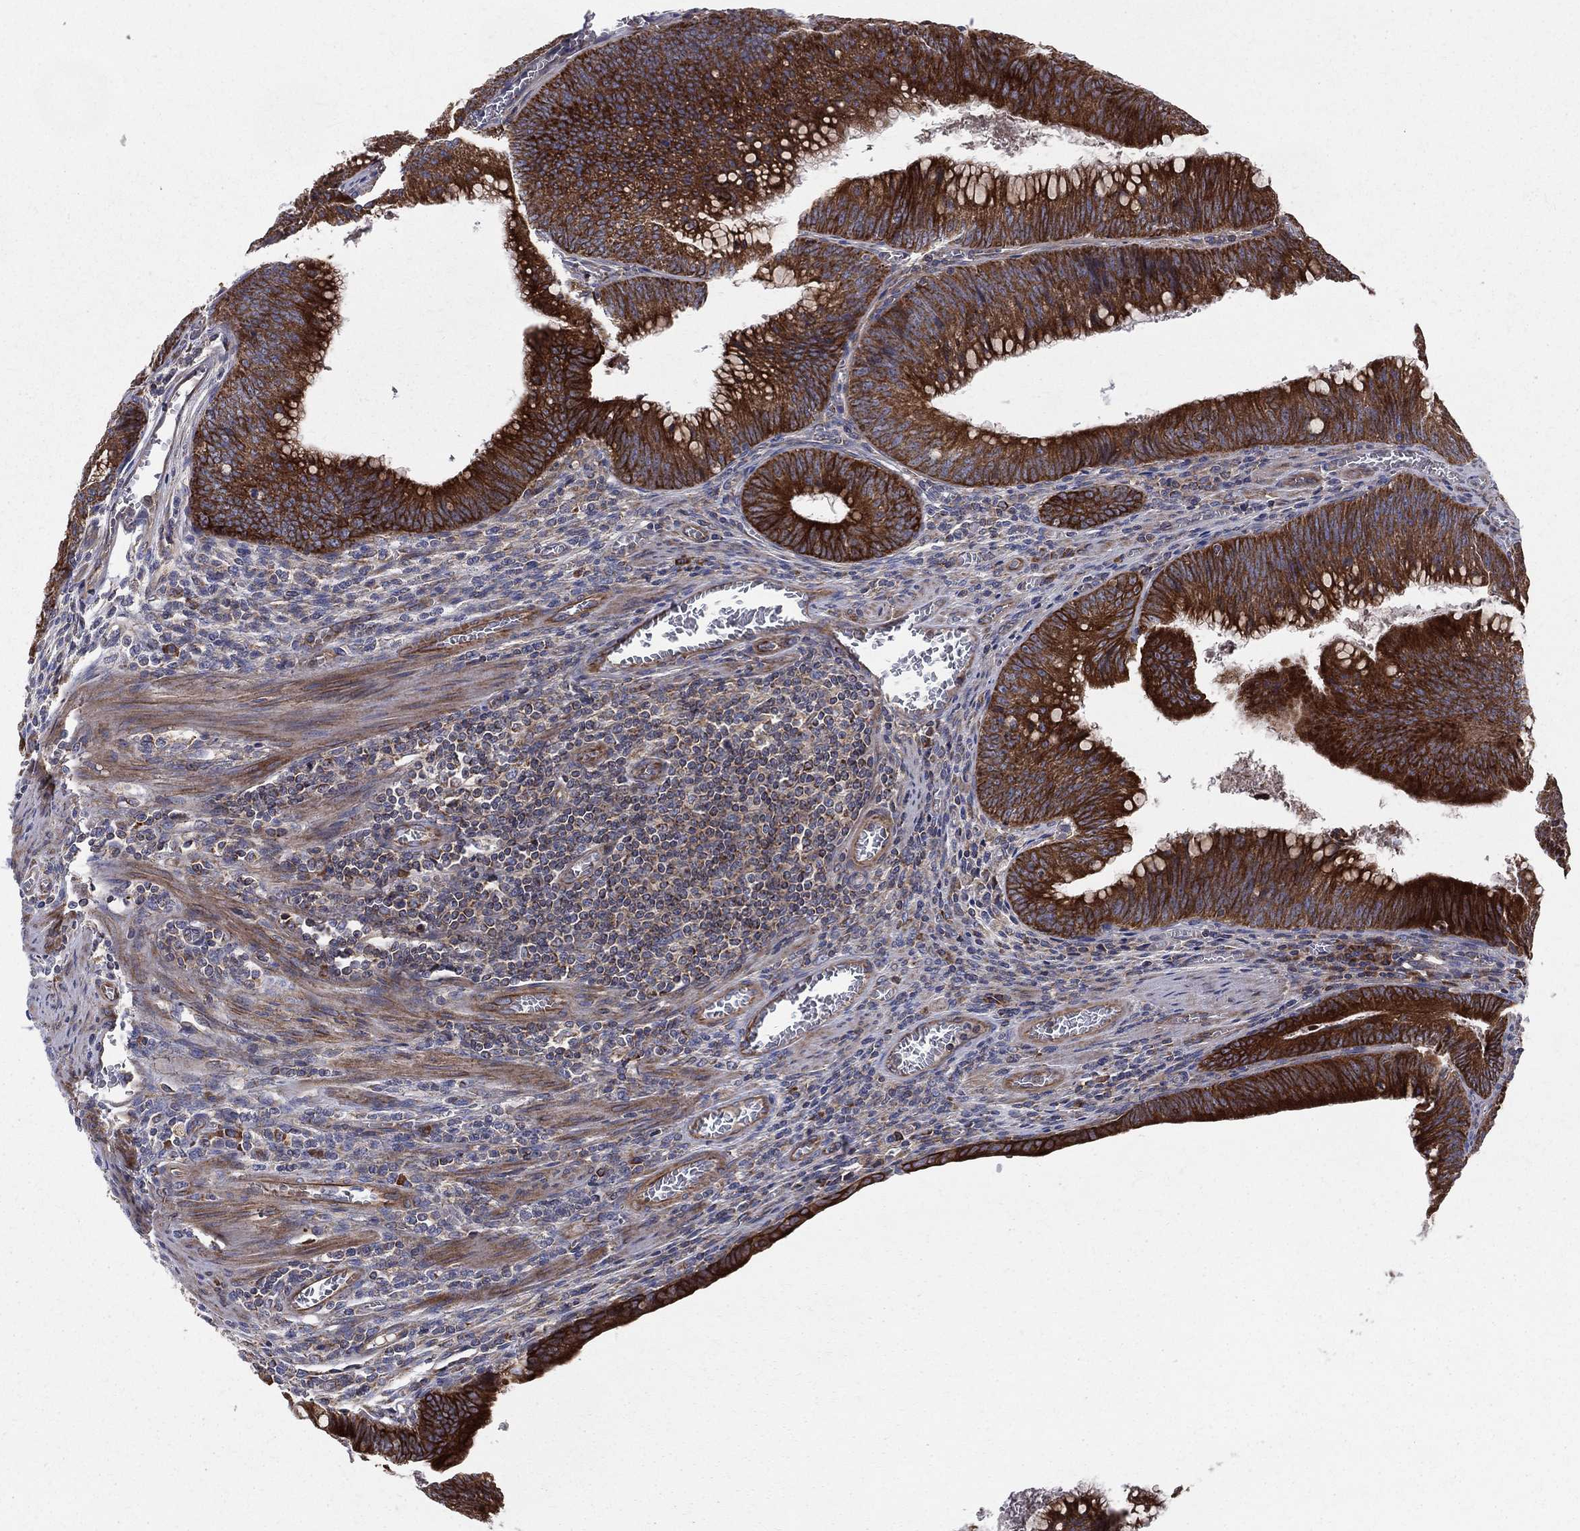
{"staining": {"intensity": "strong", "quantity": ">75%", "location": "cytoplasmic/membranous"}, "tissue": "colorectal cancer", "cell_type": "Tumor cells", "image_type": "cancer", "snomed": [{"axis": "morphology", "description": "Adenocarcinoma, NOS"}, {"axis": "topography", "description": "Rectum"}], "caption": "Strong cytoplasmic/membranous staining is appreciated in about >75% of tumor cells in colorectal cancer (adenocarcinoma).", "gene": "MIX23", "patient": {"sex": "female", "age": 72}}